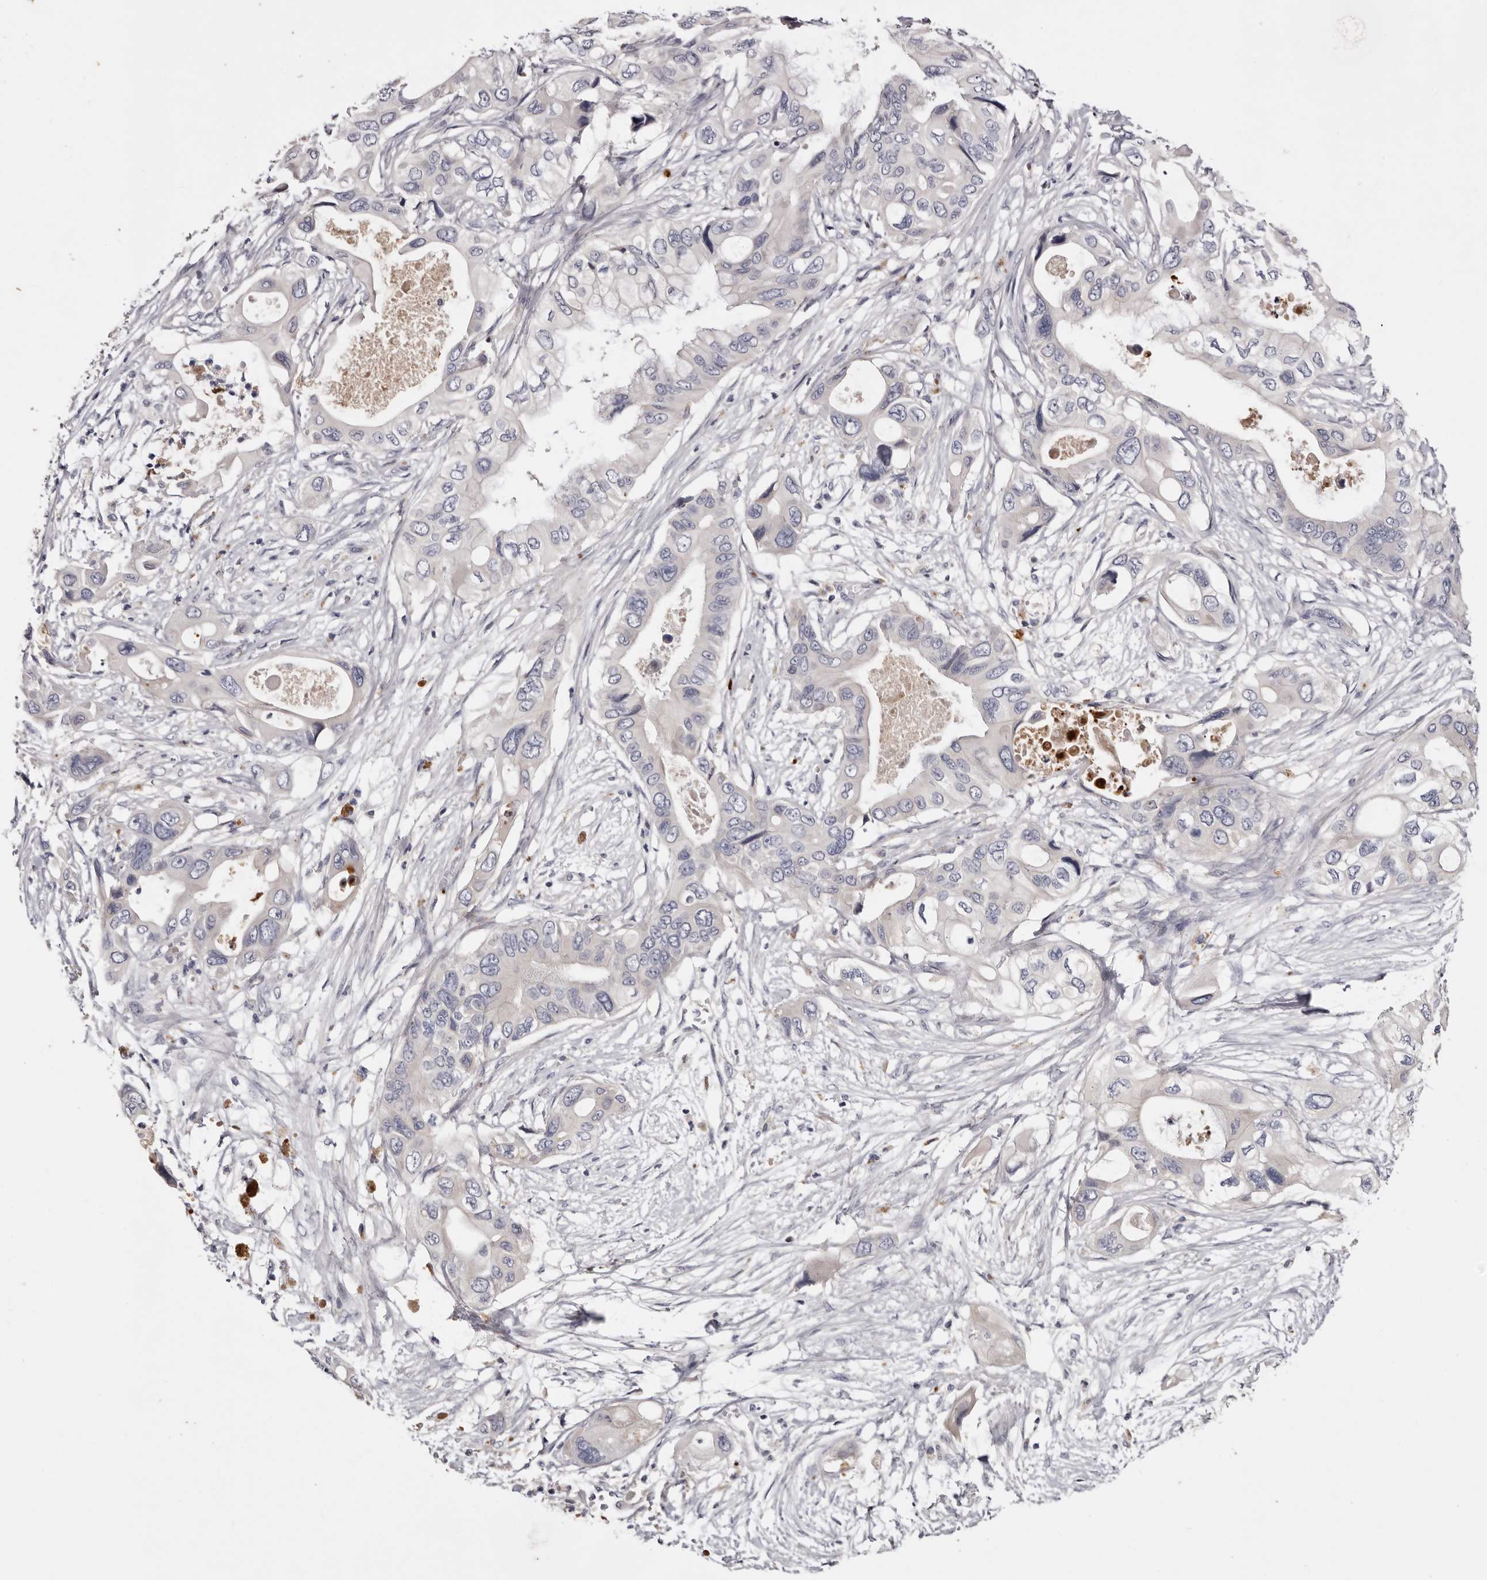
{"staining": {"intensity": "negative", "quantity": "none", "location": "none"}, "tissue": "pancreatic cancer", "cell_type": "Tumor cells", "image_type": "cancer", "snomed": [{"axis": "morphology", "description": "Adenocarcinoma, NOS"}, {"axis": "topography", "description": "Pancreas"}], "caption": "This micrograph is of pancreatic adenocarcinoma stained with immunohistochemistry (IHC) to label a protein in brown with the nuclei are counter-stained blue. There is no expression in tumor cells.", "gene": "KLHL38", "patient": {"sex": "male", "age": 66}}